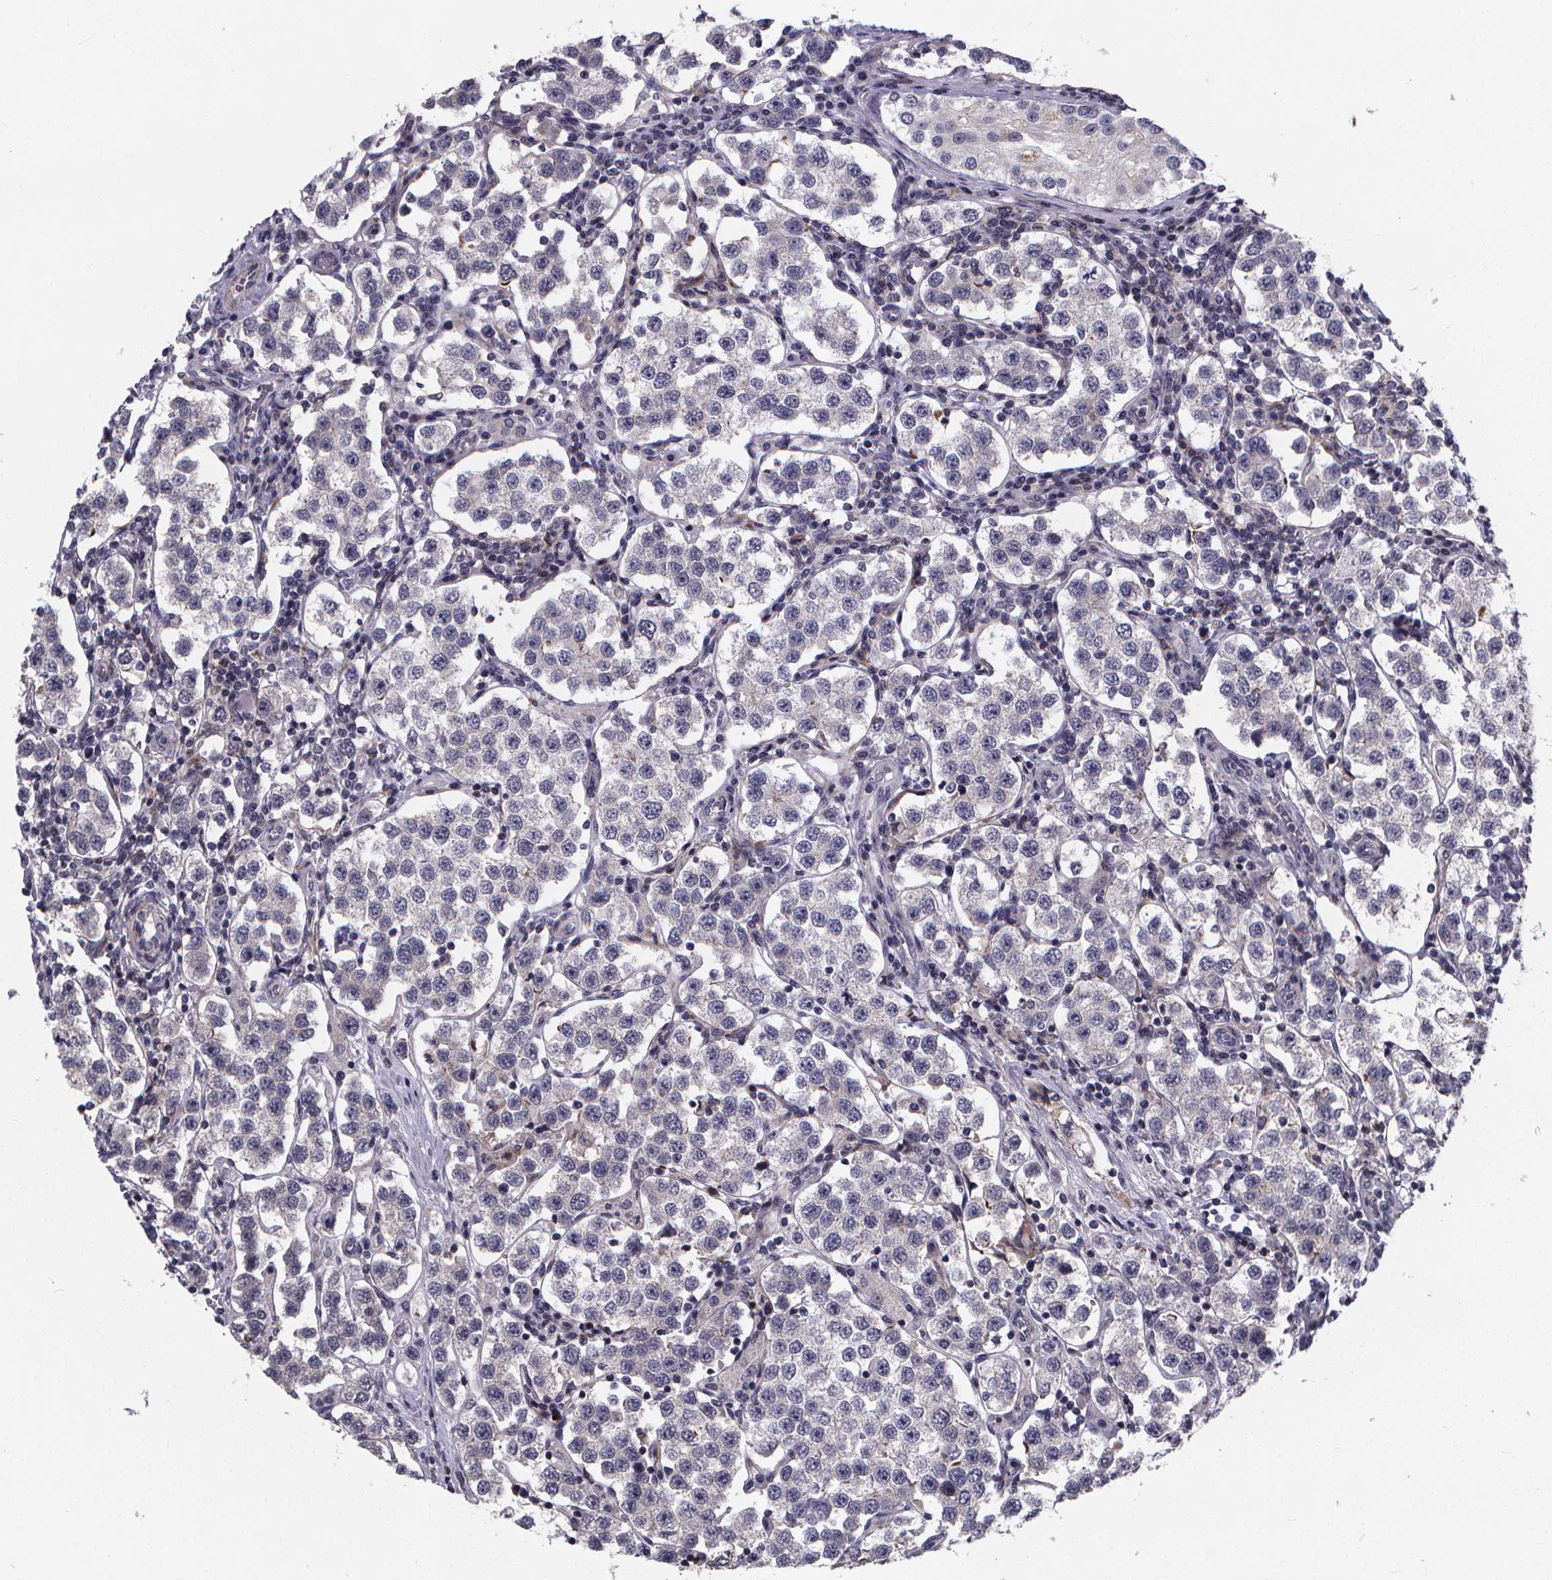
{"staining": {"intensity": "negative", "quantity": "none", "location": "none"}, "tissue": "testis cancer", "cell_type": "Tumor cells", "image_type": "cancer", "snomed": [{"axis": "morphology", "description": "Seminoma, NOS"}, {"axis": "topography", "description": "Testis"}], "caption": "Testis cancer (seminoma) was stained to show a protein in brown. There is no significant positivity in tumor cells.", "gene": "FBXW2", "patient": {"sex": "male", "age": 37}}